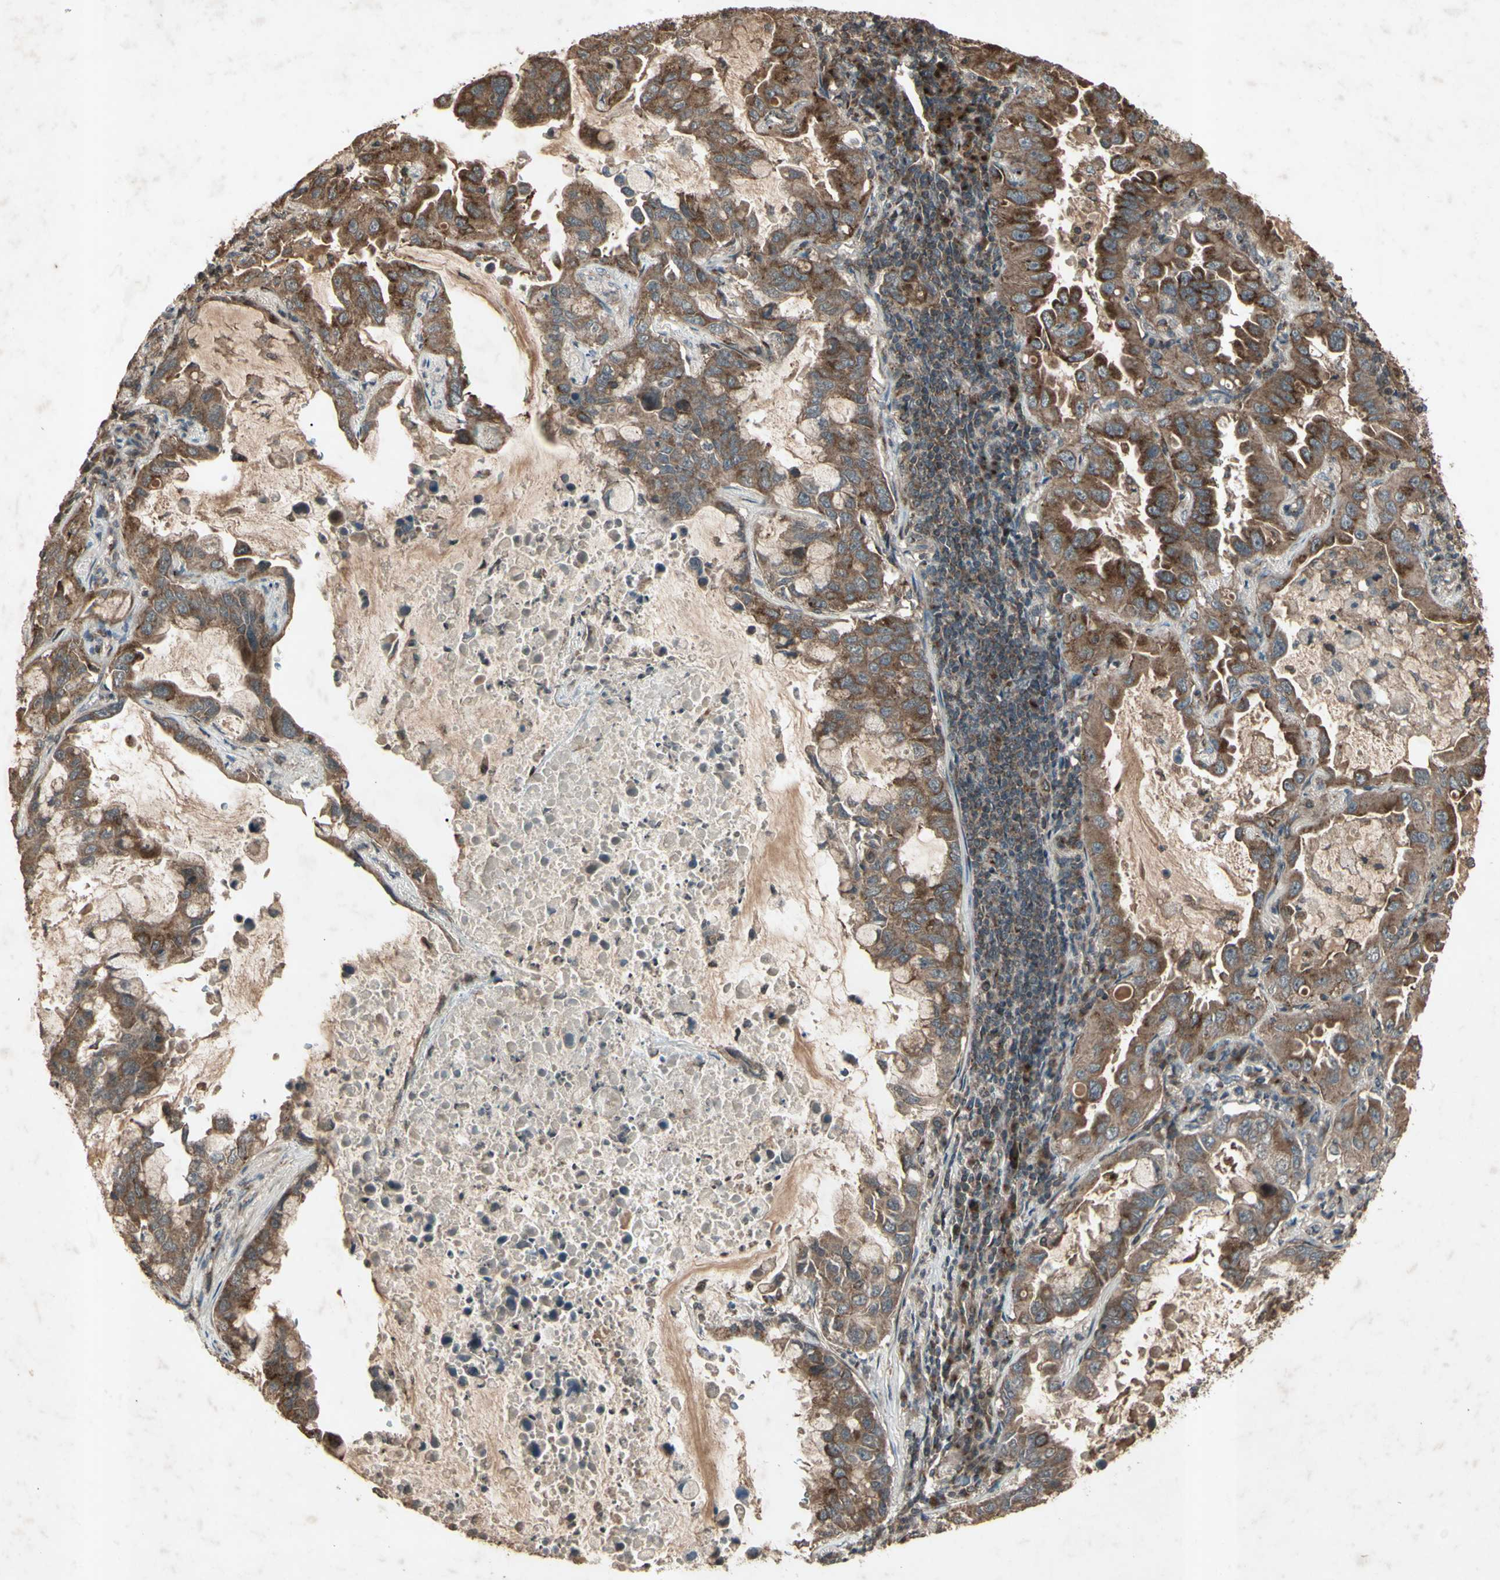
{"staining": {"intensity": "moderate", "quantity": ">75%", "location": "cytoplasmic/membranous"}, "tissue": "lung cancer", "cell_type": "Tumor cells", "image_type": "cancer", "snomed": [{"axis": "morphology", "description": "Adenocarcinoma, NOS"}, {"axis": "topography", "description": "Lung"}], "caption": "Protein expression analysis of human lung adenocarcinoma reveals moderate cytoplasmic/membranous positivity in about >75% of tumor cells. The staining was performed using DAB, with brown indicating positive protein expression. Nuclei are stained blue with hematoxylin.", "gene": "AP1G1", "patient": {"sex": "male", "age": 64}}